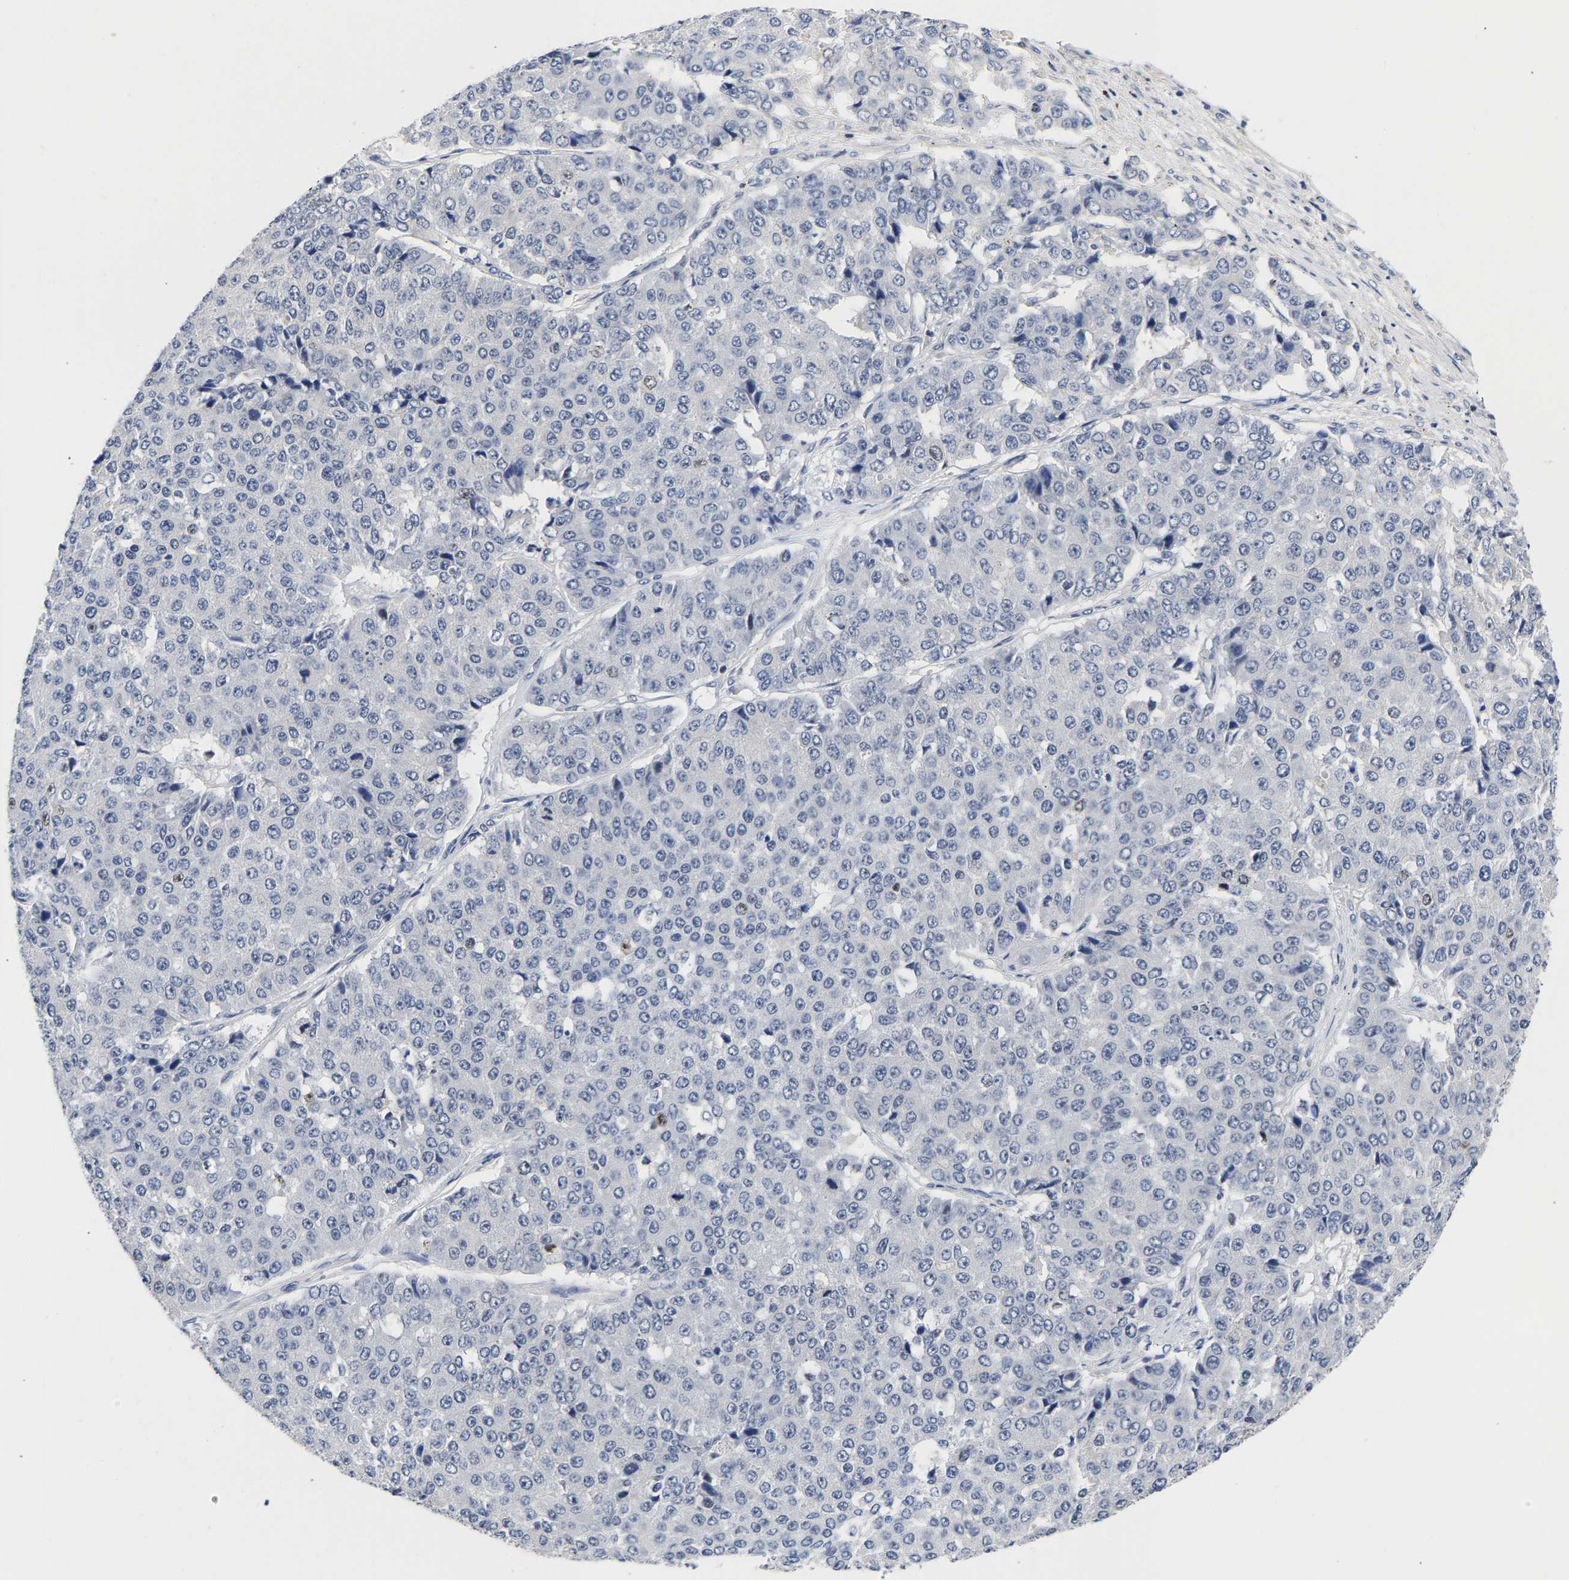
{"staining": {"intensity": "negative", "quantity": "none", "location": "none"}, "tissue": "pancreatic cancer", "cell_type": "Tumor cells", "image_type": "cancer", "snomed": [{"axis": "morphology", "description": "Adenocarcinoma, NOS"}, {"axis": "topography", "description": "Pancreas"}], "caption": "Histopathology image shows no protein staining in tumor cells of pancreatic adenocarcinoma tissue.", "gene": "CCDC6", "patient": {"sex": "male", "age": 50}}